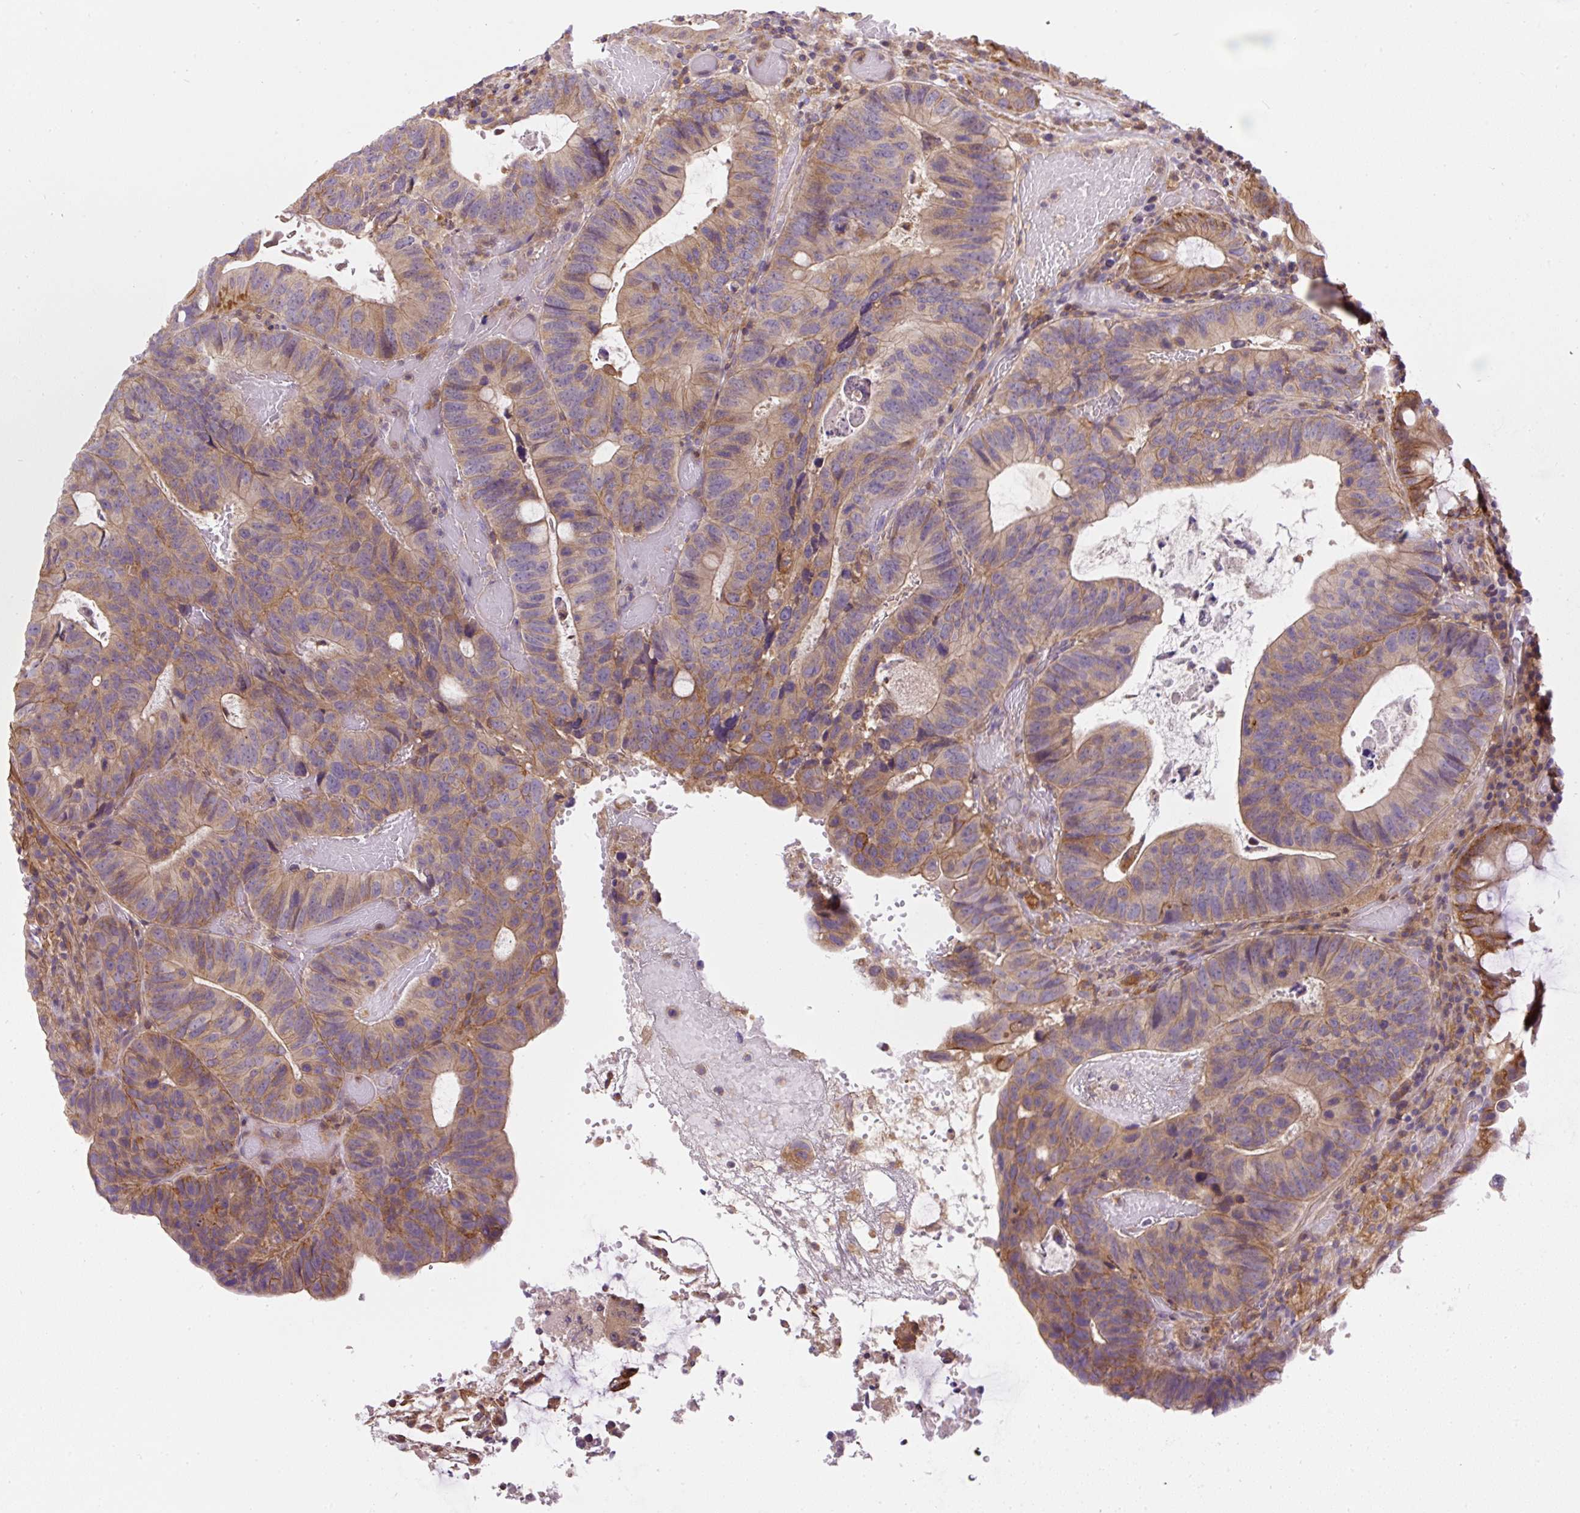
{"staining": {"intensity": "moderate", "quantity": ">75%", "location": "cytoplasmic/membranous"}, "tissue": "colorectal cancer", "cell_type": "Tumor cells", "image_type": "cancer", "snomed": [{"axis": "morphology", "description": "Adenocarcinoma, NOS"}, {"axis": "topography", "description": "Colon"}], "caption": "Tumor cells reveal medium levels of moderate cytoplasmic/membranous positivity in about >75% of cells in human colorectal cancer (adenocarcinoma).", "gene": "CCDC28A", "patient": {"sex": "male", "age": 87}}